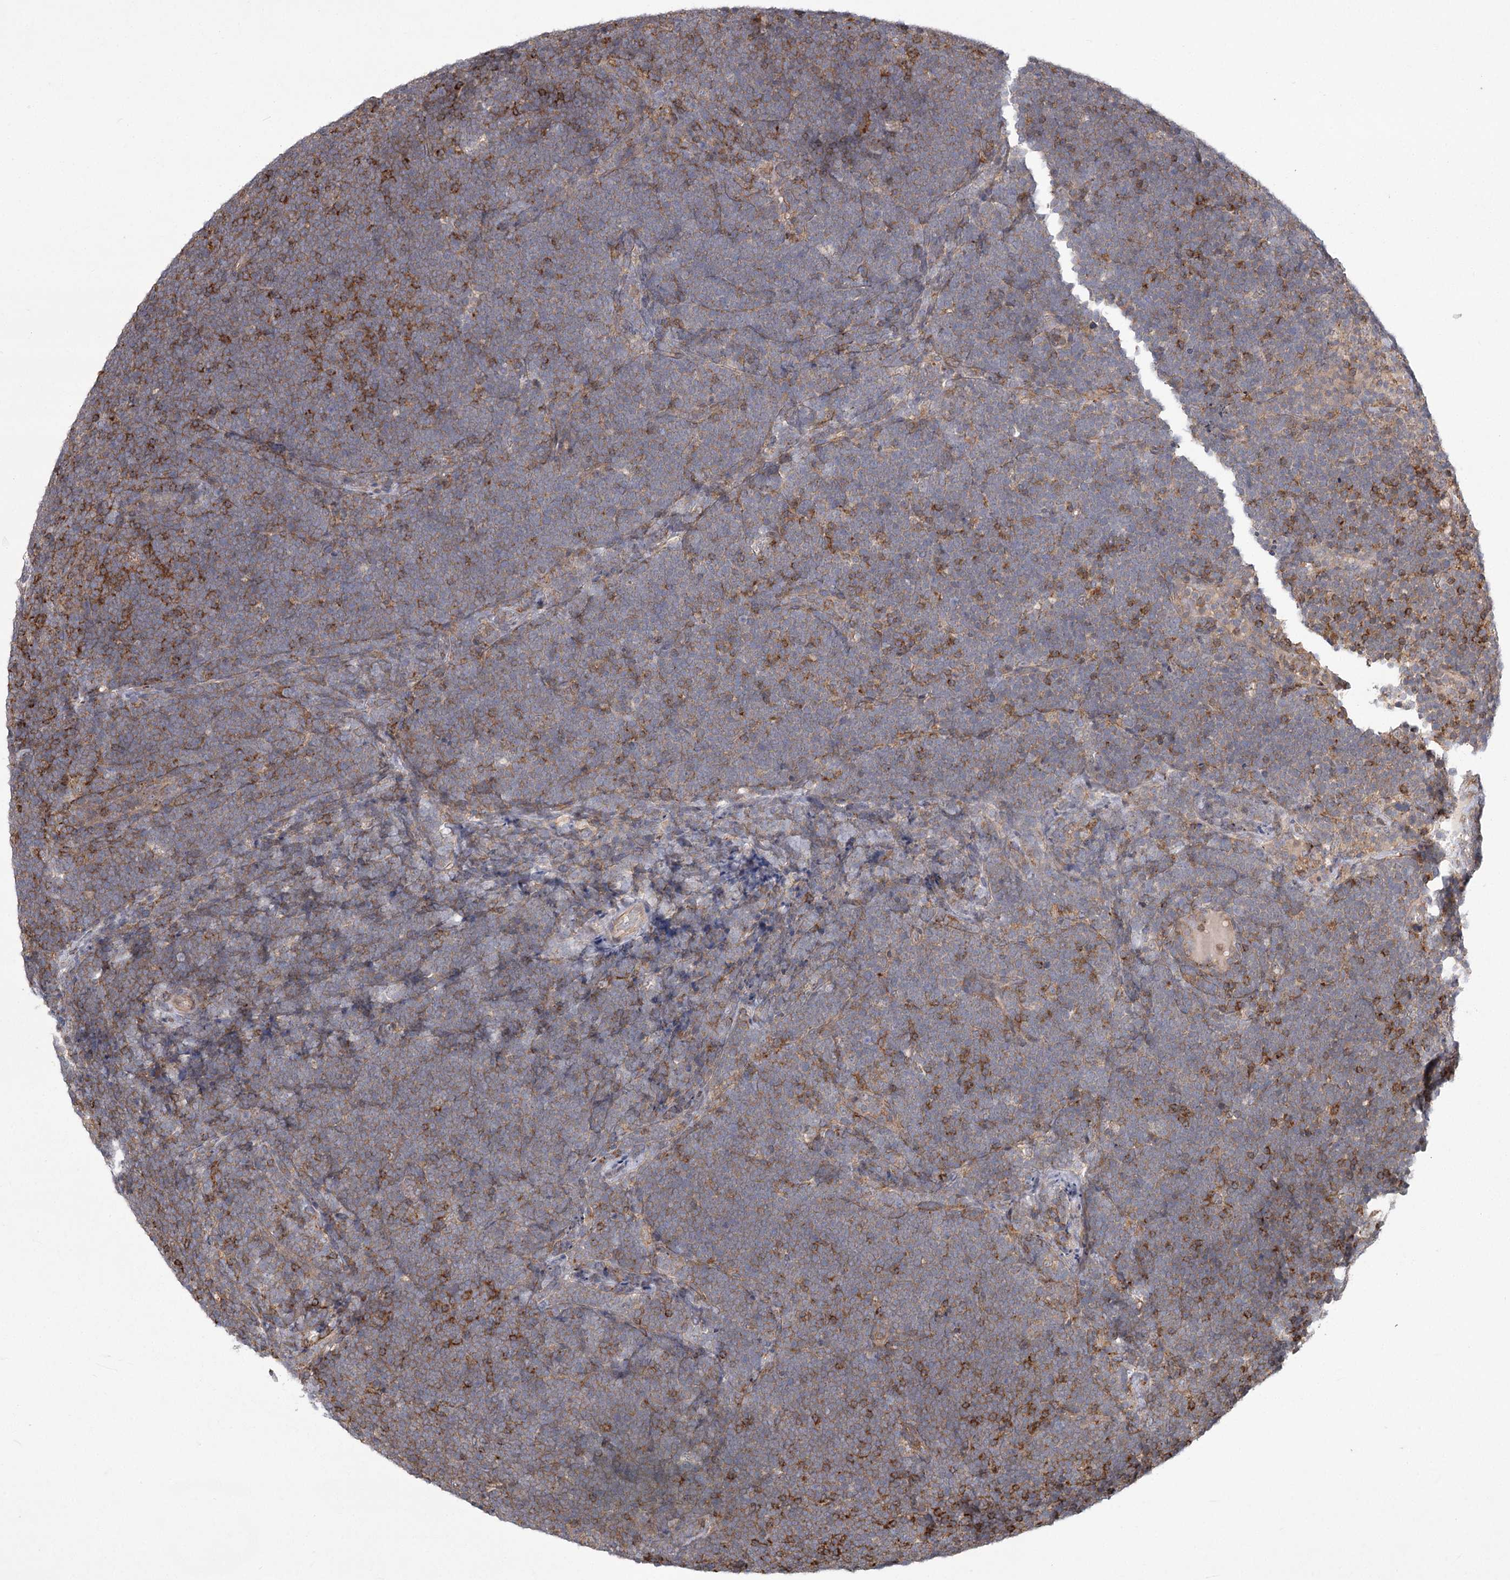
{"staining": {"intensity": "moderate", "quantity": "25%-75%", "location": "cytoplasmic/membranous"}, "tissue": "lymphoma", "cell_type": "Tumor cells", "image_type": "cancer", "snomed": [{"axis": "morphology", "description": "Malignant lymphoma, non-Hodgkin's type, High grade"}, {"axis": "topography", "description": "Lymph node"}], "caption": "Lymphoma stained for a protein displays moderate cytoplasmic/membranous positivity in tumor cells. (IHC, brightfield microscopy, high magnification).", "gene": "MEPE", "patient": {"sex": "male", "age": 13}}